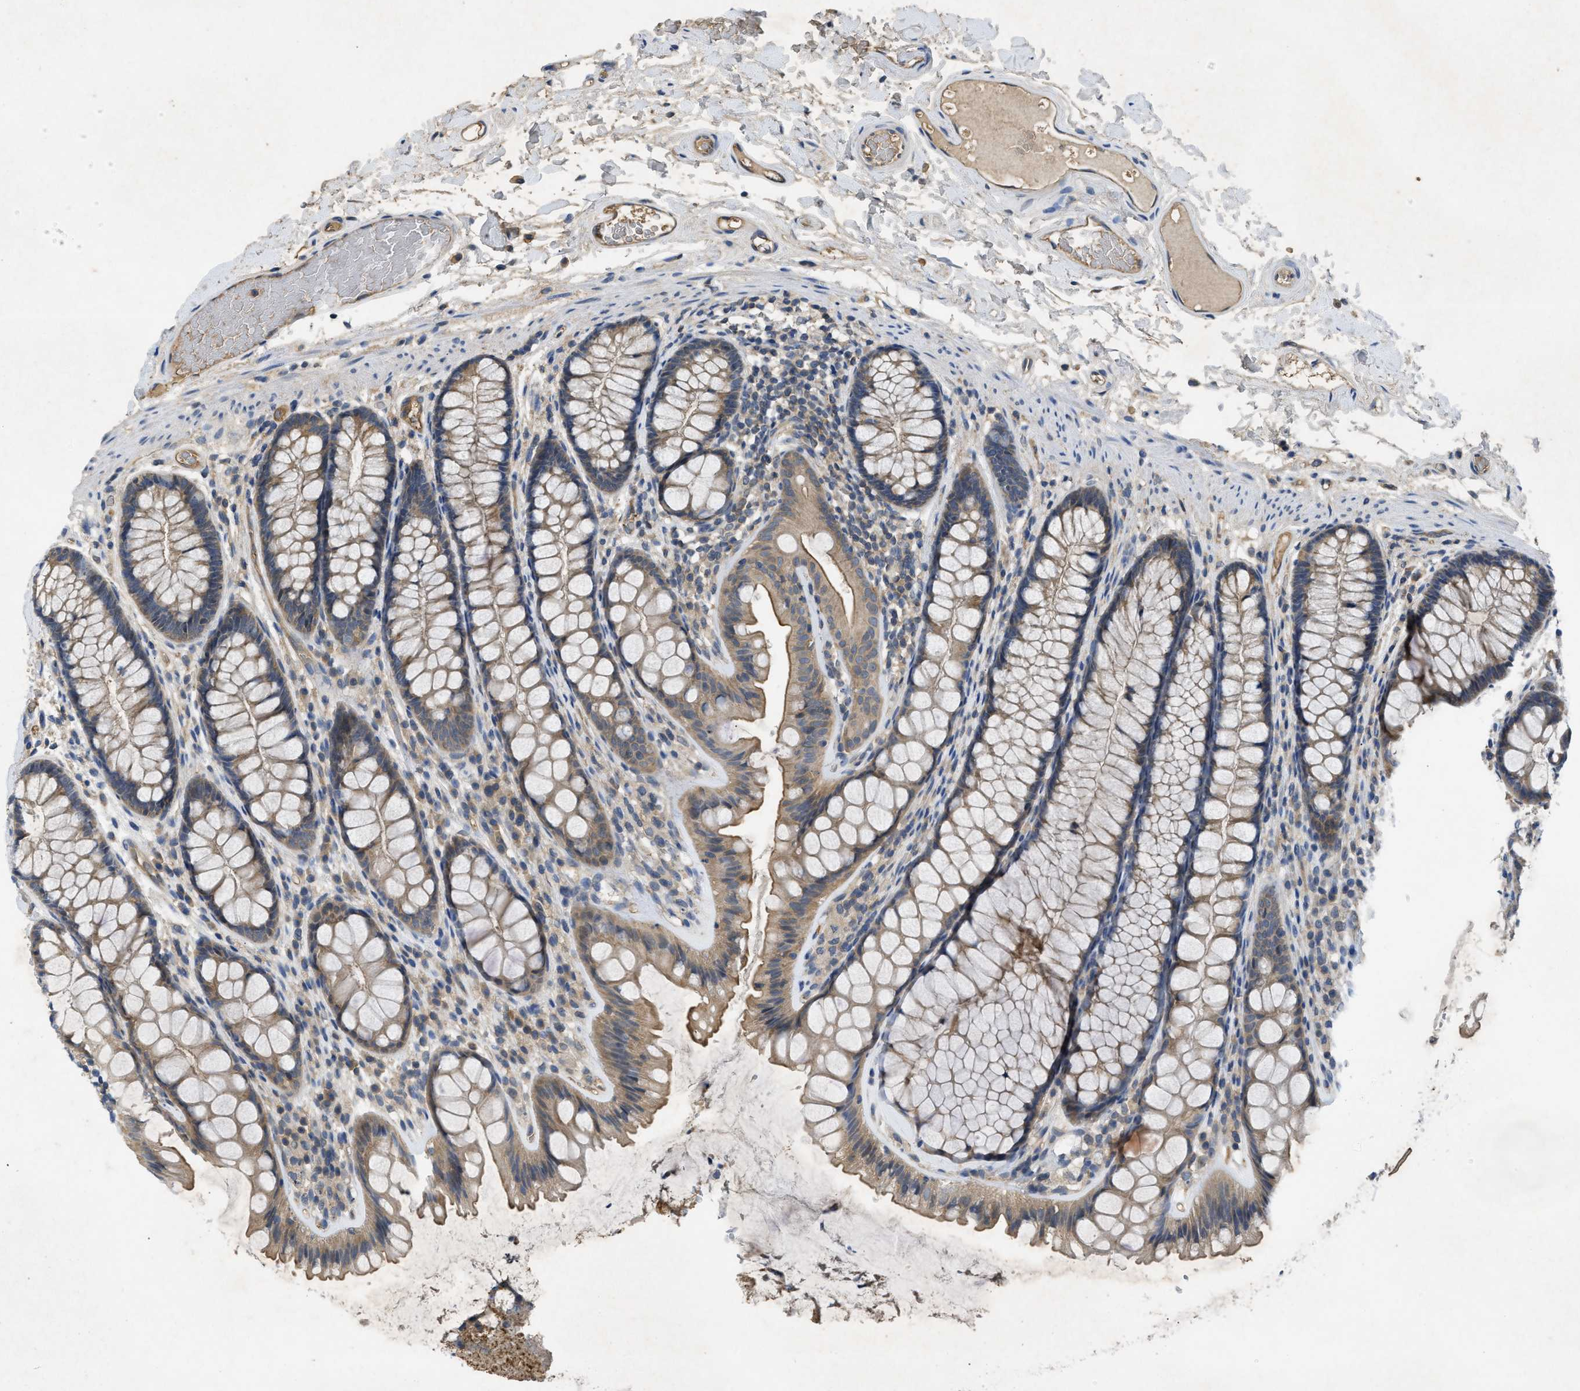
{"staining": {"intensity": "moderate", "quantity": ">75%", "location": "cytoplasmic/membranous"}, "tissue": "colon", "cell_type": "Endothelial cells", "image_type": "normal", "snomed": [{"axis": "morphology", "description": "Normal tissue, NOS"}, {"axis": "topography", "description": "Colon"}], "caption": "An image showing moderate cytoplasmic/membranous expression in about >75% of endothelial cells in normal colon, as visualized by brown immunohistochemical staining.", "gene": "PPP3CA", "patient": {"sex": "female", "age": 56}}